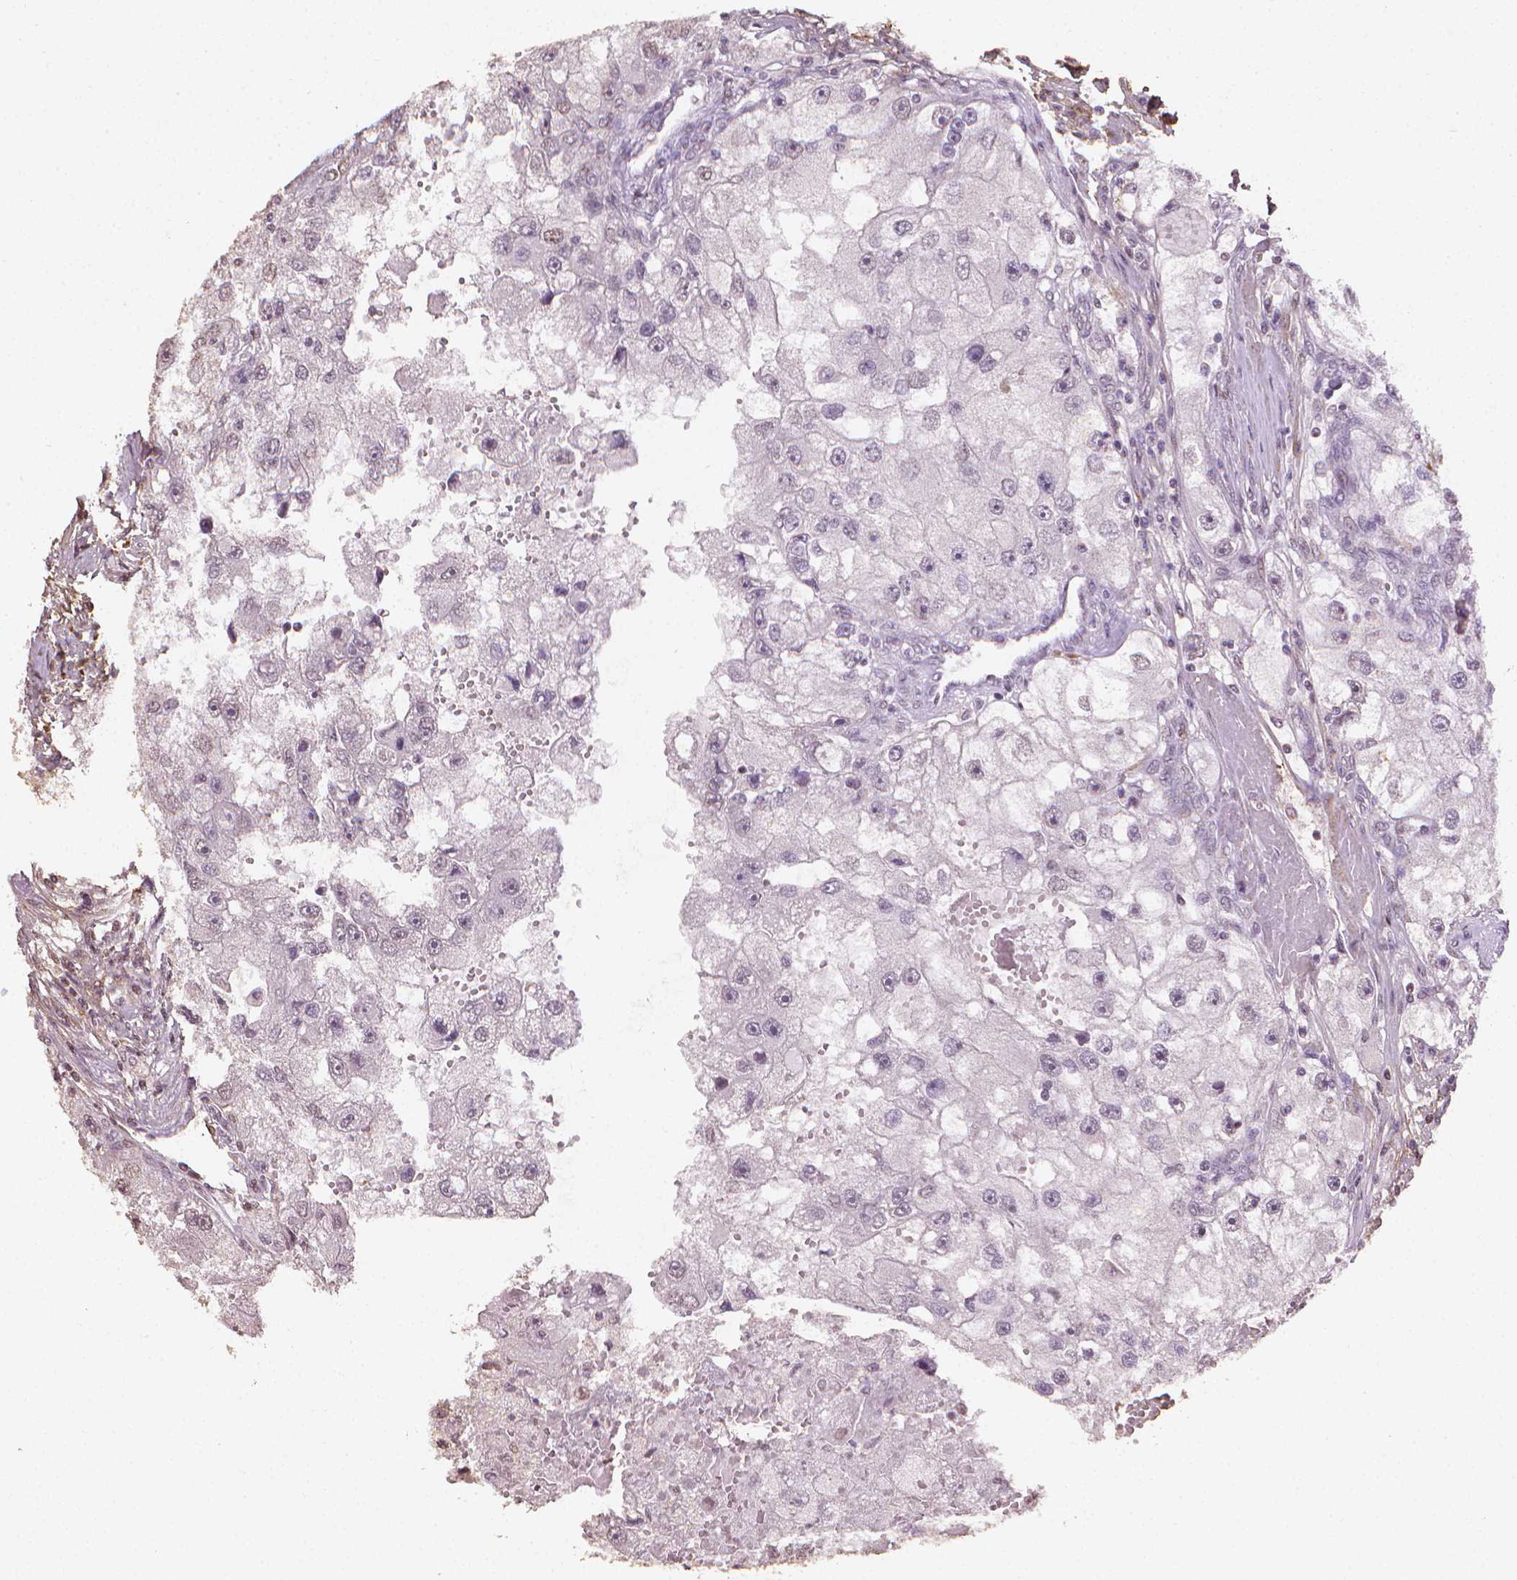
{"staining": {"intensity": "negative", "quantity": "none", "location": "none"}, "tissue": "renal cancer", "cell_type": "Tumor cells", "image_type": "cancer", "snomed": [{"axis": "morphology", "description": "Adenocarcinoma, NOS"}, {"axis": "topography", "description": "Kidney"}], "caption": "This is an immunohistochemistry micrograph of human renal cancer (adenocarcinoma). There is no staining in tumor cells.", "gene": "DCN", "patient": {"sex": "male", "age": 63}}